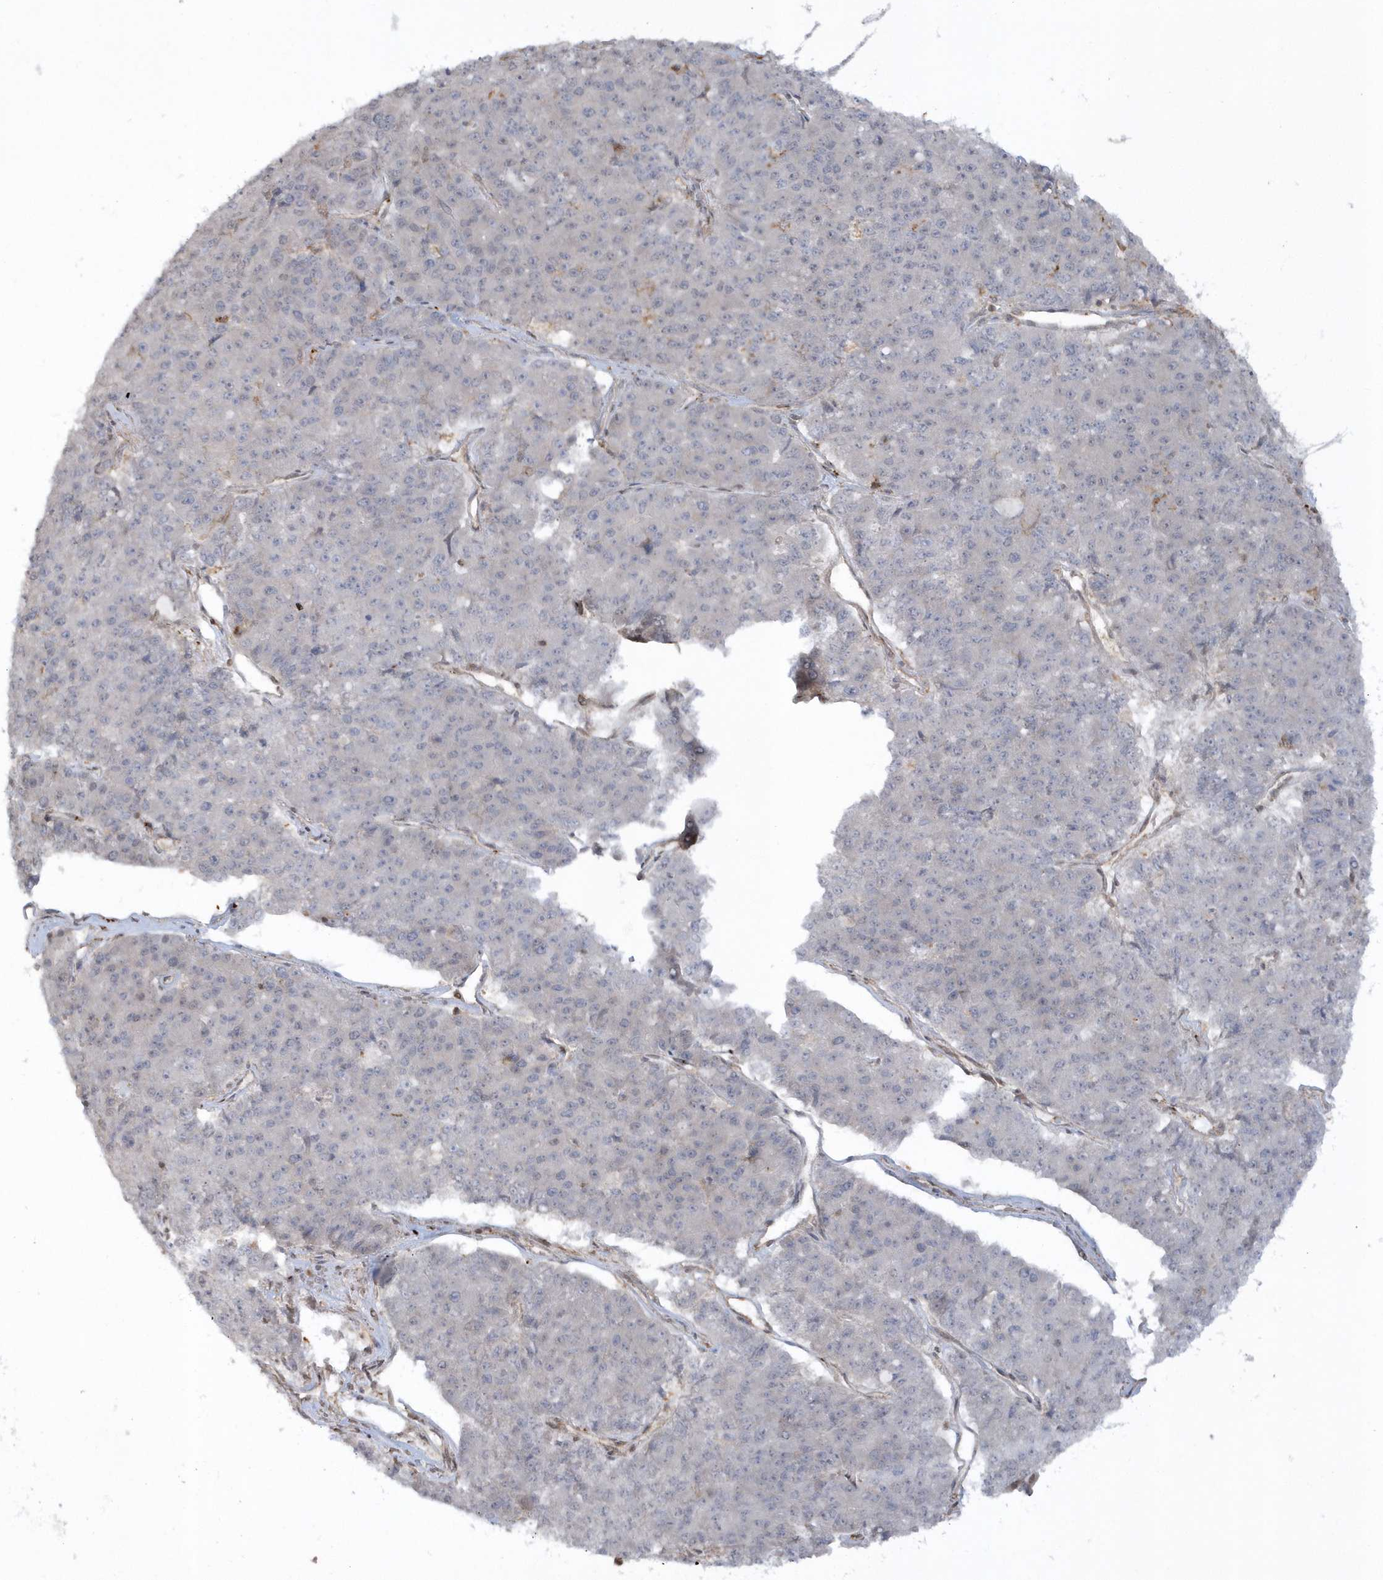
{"staining": {"intensity": "negative", "quantity": "none", "location": "none"}, "tissue": "pancreatic cancer", "cell_type": "Tumor cells", "image_type": "cancer", "snomed": [{"axis": "morphology", "description": "Adenocarcinoma, NOS"}, {"axis": "topography", "description": "Pancreas"}], "caption": "High magnification brightfield microscopy of pancreatic adenocarcinoma stained with DAB (3,3'-diaminobenzidine) (brown) and counterstained with hematoxylin (blue): tumor cells show no significant positivity.", "gene": "BSN", "patient": {"sex": "male", "age": 50}}